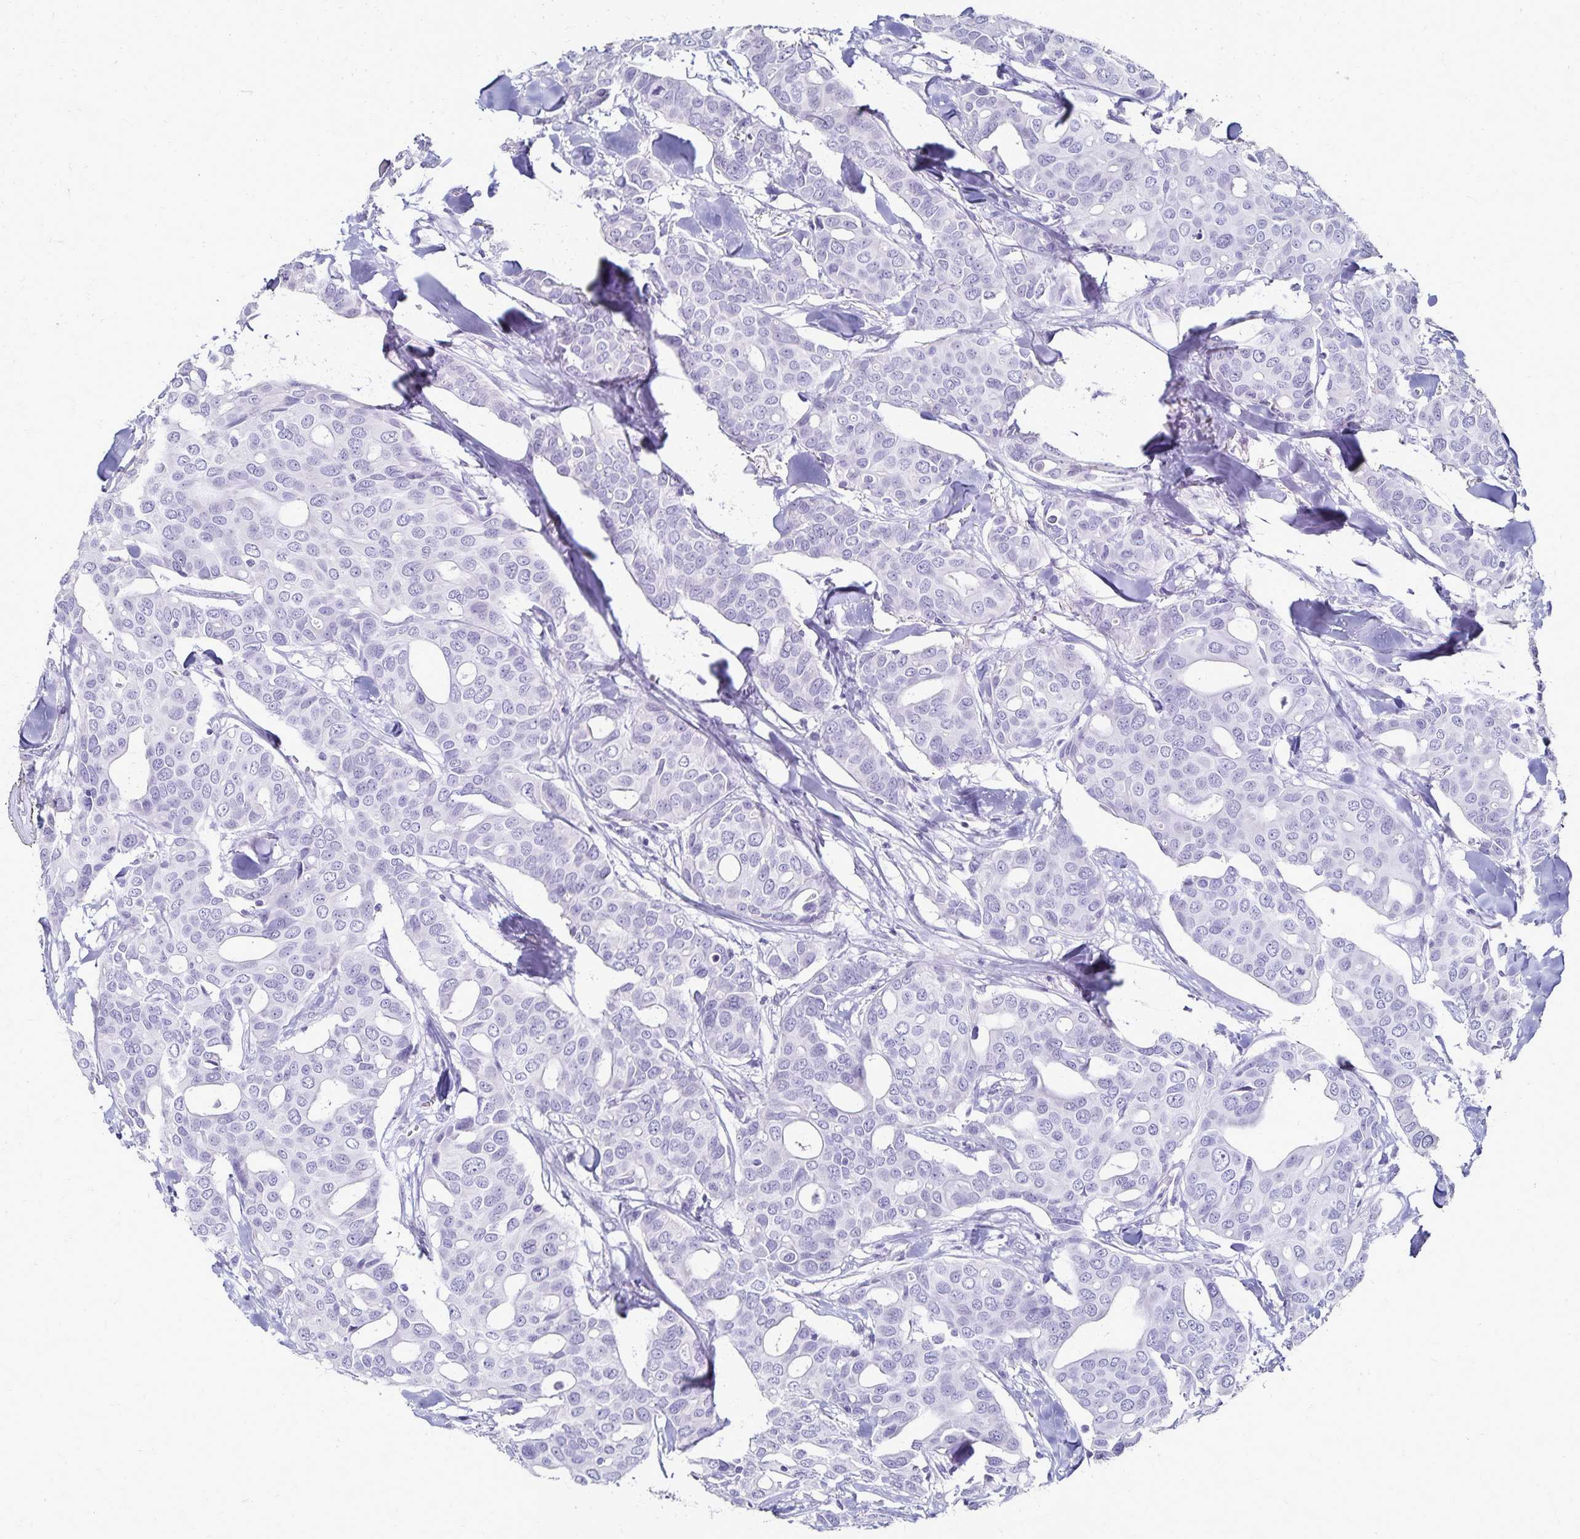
{"staining": {"intensity": "negative", "quantity": "none", "location": "none"}, "tissue": "breast cancer", "cell_type": "Tumor cells", "image_type": "cancer", "snomed": [{"axis": "morphology", "description": "Duct carcinoma"}, {"axis": "topography", "description": "Breast"}], "caption": "The IHC histopathology image has no significant staining in tumor cells of infiltrating ductal carcinoma (breast) tissue.", "gene": "GIP", "patient": {"sex": "female", "age": 54}}